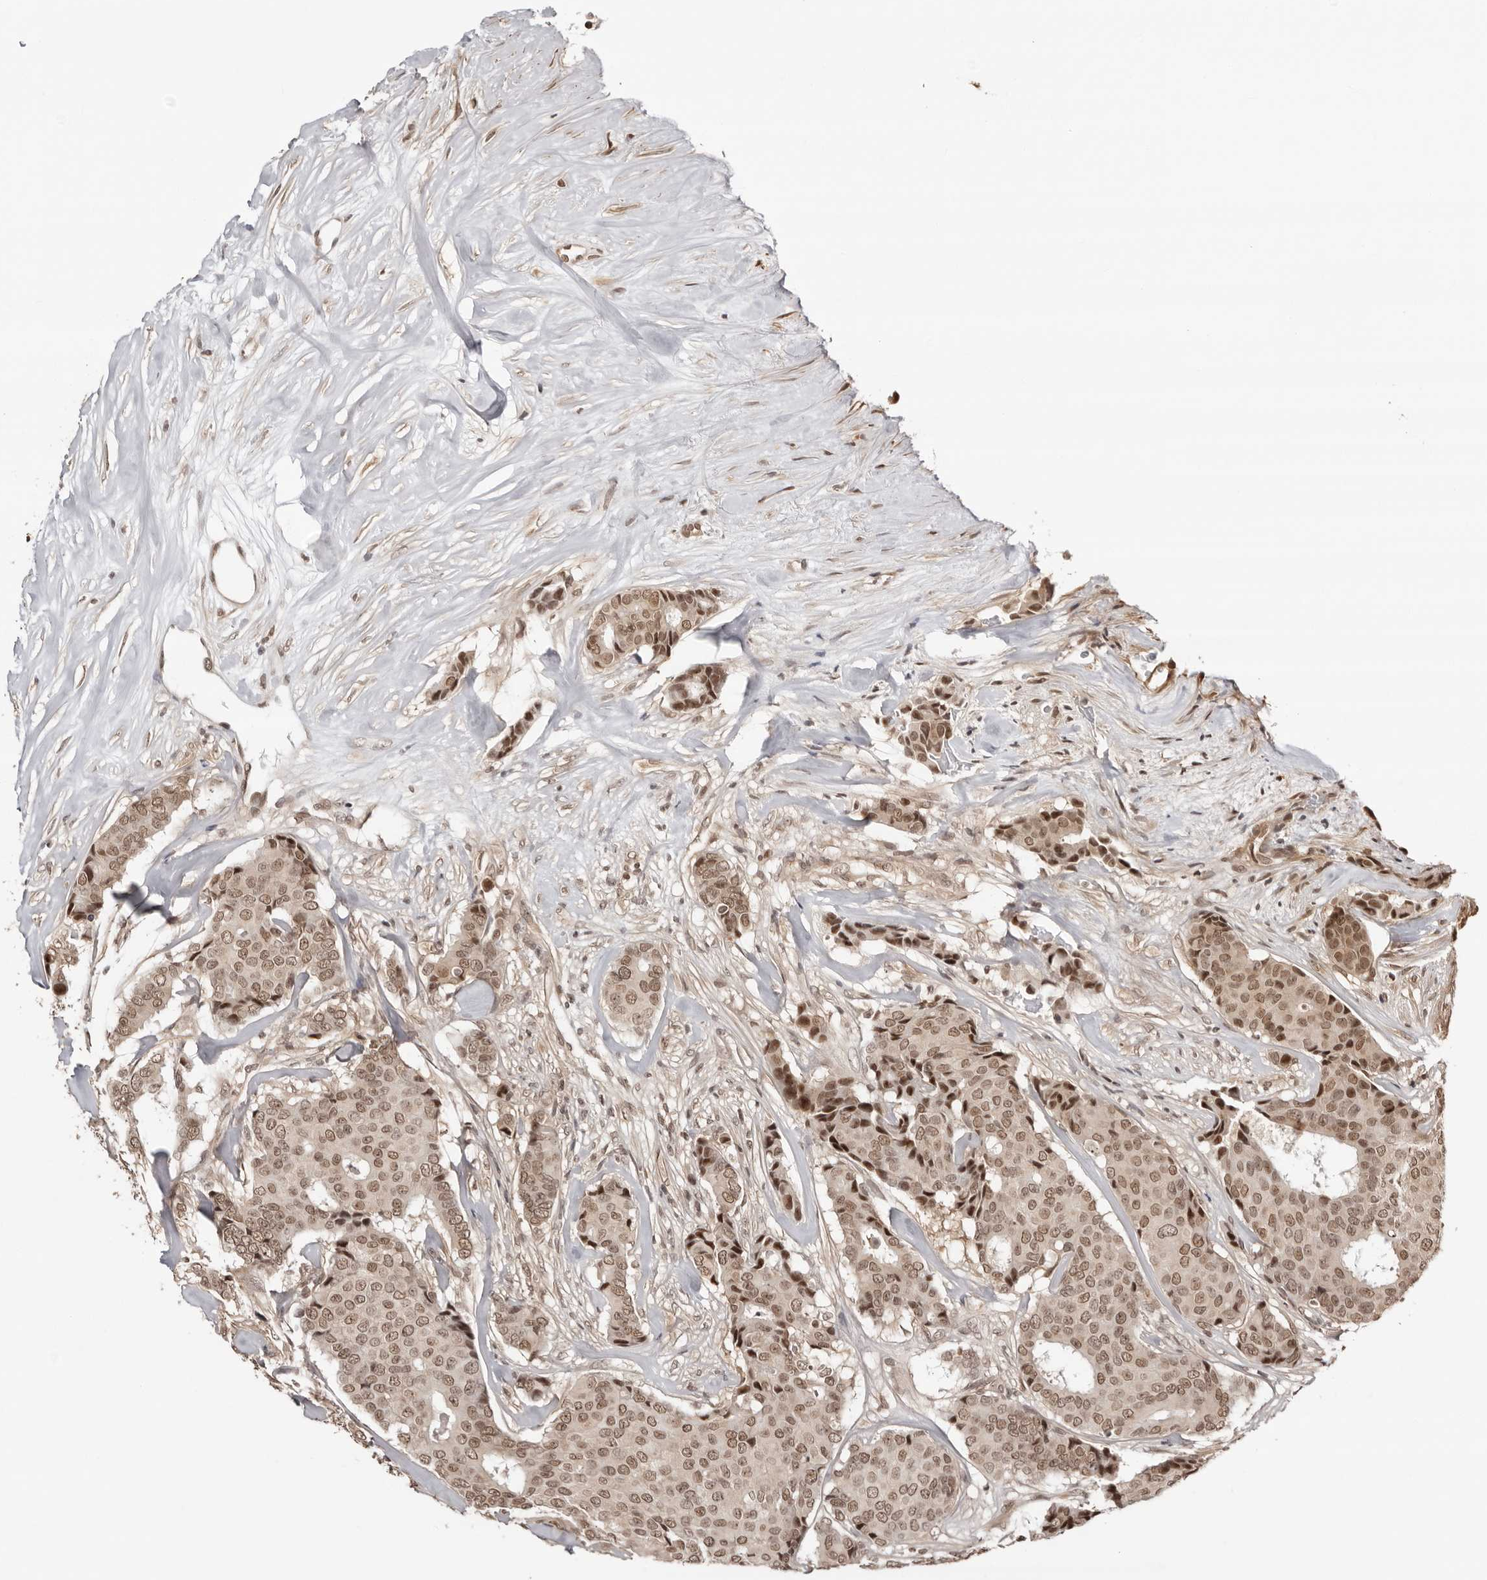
{"staining": {"intensity": "moderate", "quantity": ">75%", "location": "nuclear"}, "tissue": "breast cancer", "cell_type": "Tumor cells", "image_type": "cancer", "snomed": [{"axis": "morphology", "description": "Duct carcinoma"}, {"axis": "topography", "description": "Breast"}], "caption": "There is medium levels of moderate nuclear staining in tumor cells of breast invasive ductal carcinoma, as demonstrated by immunohistochemical staining (brown color).", "gene": "SDE2", "patient": {"sex": "female", "age": 75}}